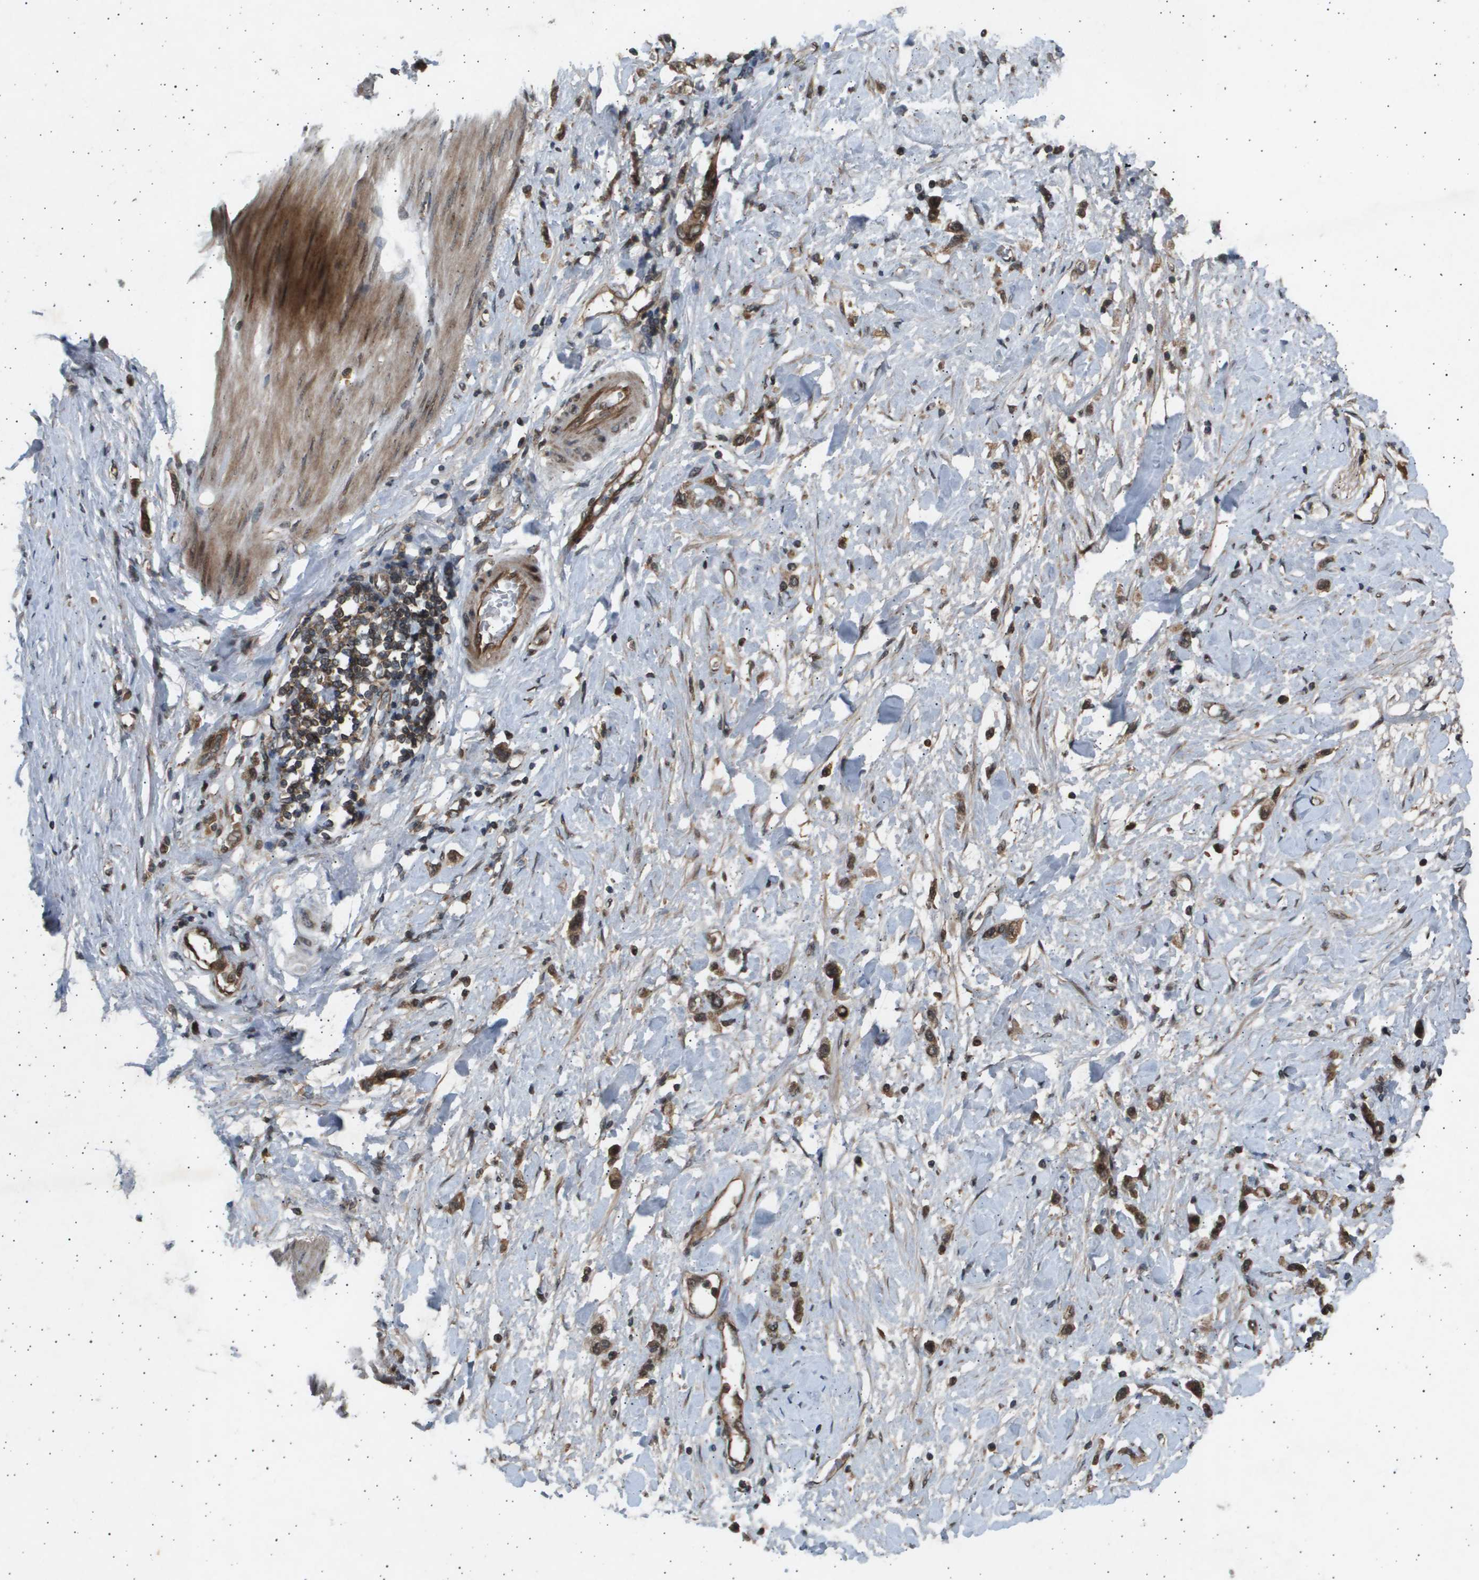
{"staining": {"intensity": "moderate", "quantity": ">75%", "location": "cytoplasmic/membranous,nuclear"}, "tissue": "stomach cancer", "cell_type": "Tumor cells", "image_type": "cancer", "snomed": [{"axis": "morphology", "description": "Adenocarcinoma, NOS"}, {"axis": "topography", "description": "Stomach"}], "caption": "This is an image of immunohistochemistry (IHC) staining of stomach cancer, which shows moderate positivity in the cytoplasmic/membranous and nuclear of tumor cells.", "gene": "TNRC6A", "patient": {"sex": "female", "age": 65}}